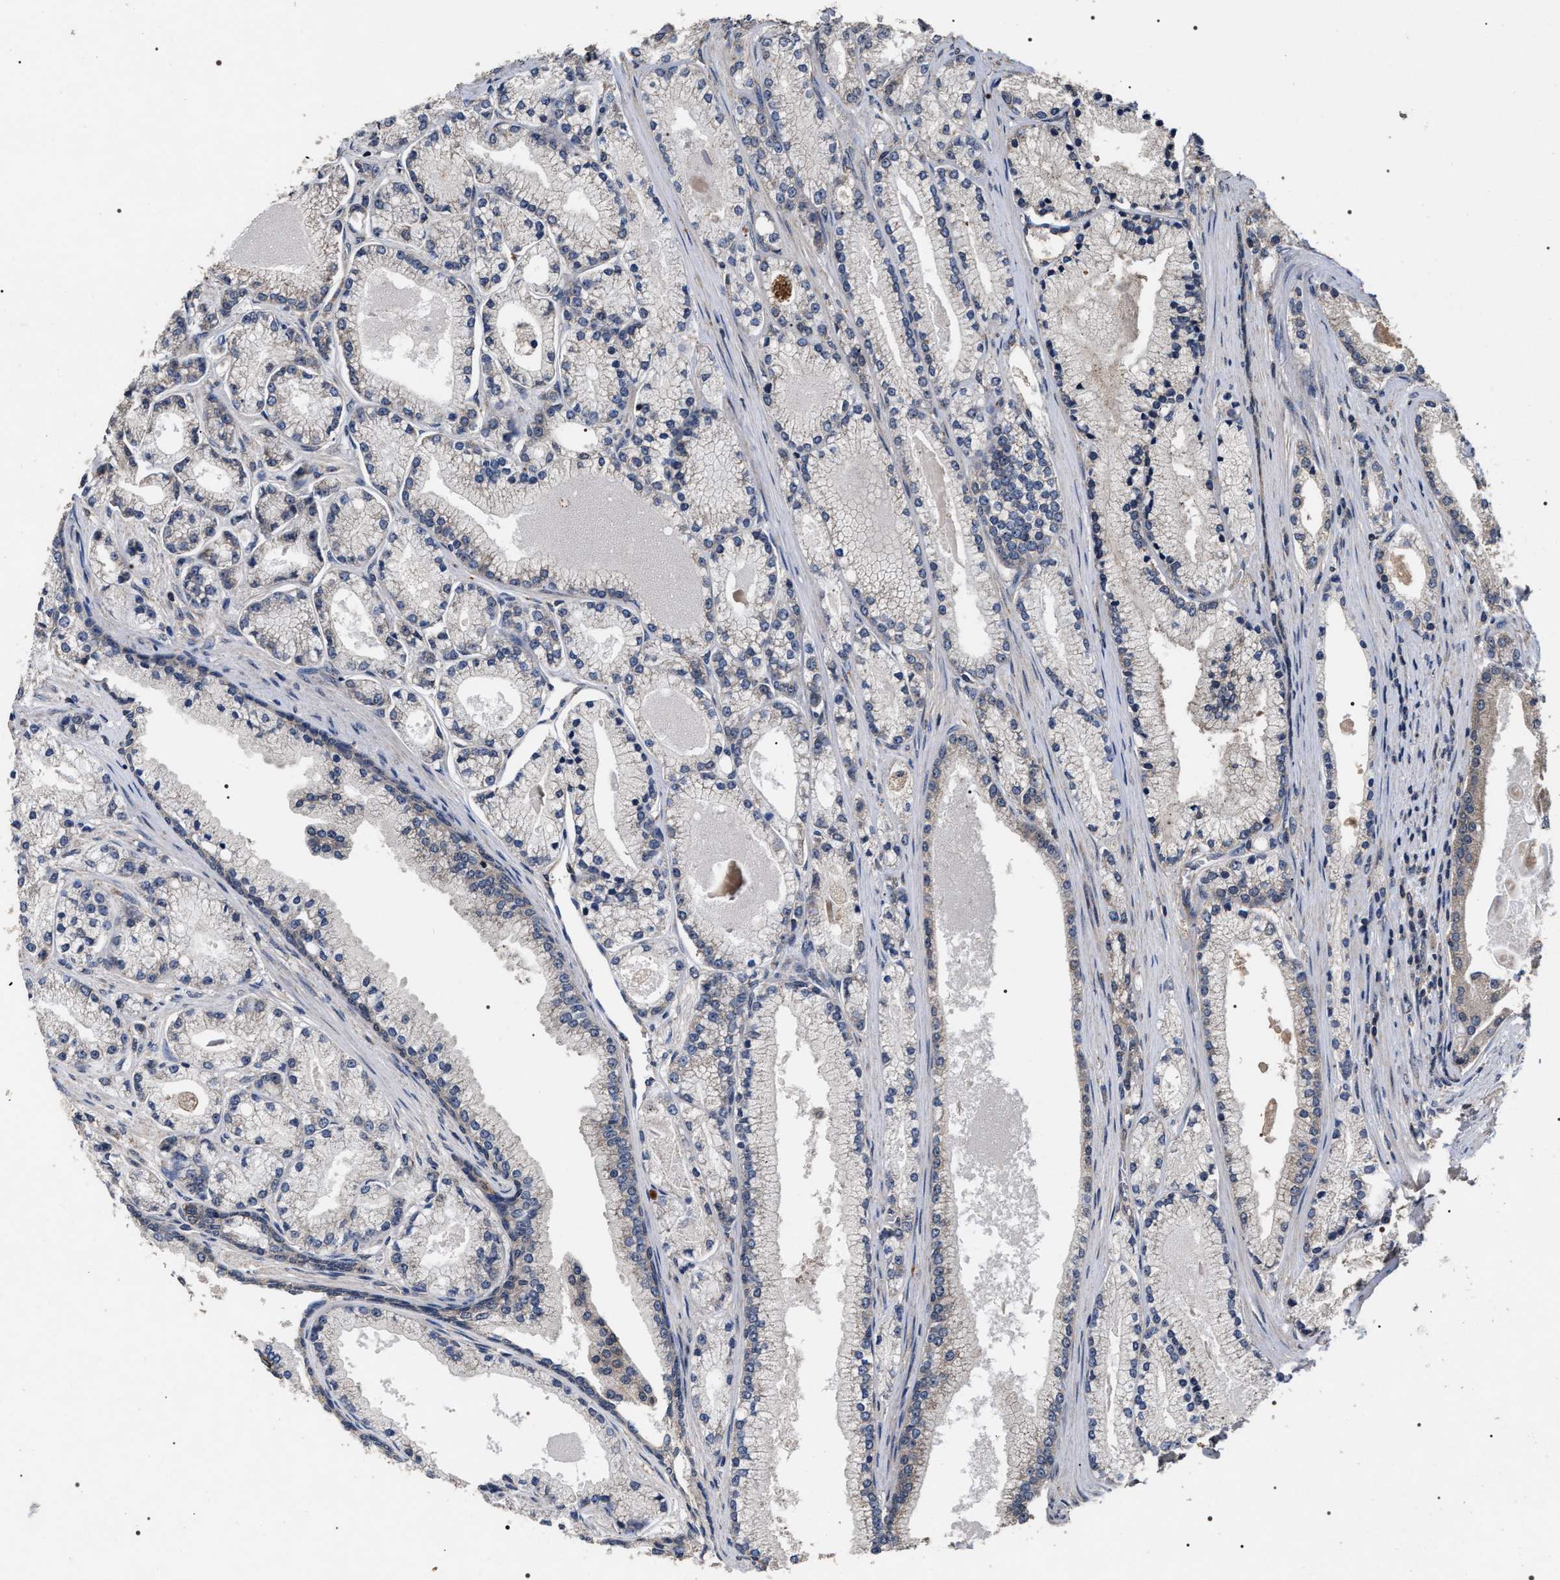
{"staining": {"intensity": "moderate", "quantity": "<25%", "location": "cytoplasmic/membranous"}, "tissue": "prostate cancer", "cell_type": "Tumor cells", "image_type": "cancer", "snomed": [{"axis": "morphology", "description": "Adenocarcinoma, High grade"}, {"axis": "topography", "description": "Prostate"}], "caption": "Immunohistochemistry (IHC) image of prostate cancer stained for a protein (brown), which shows low levels of moderate cytoplasmic/membranous expression in approximately <25% of tumor cells.", "gene": "UPF3A", "patient": {"sex": "male", "age": 71}}